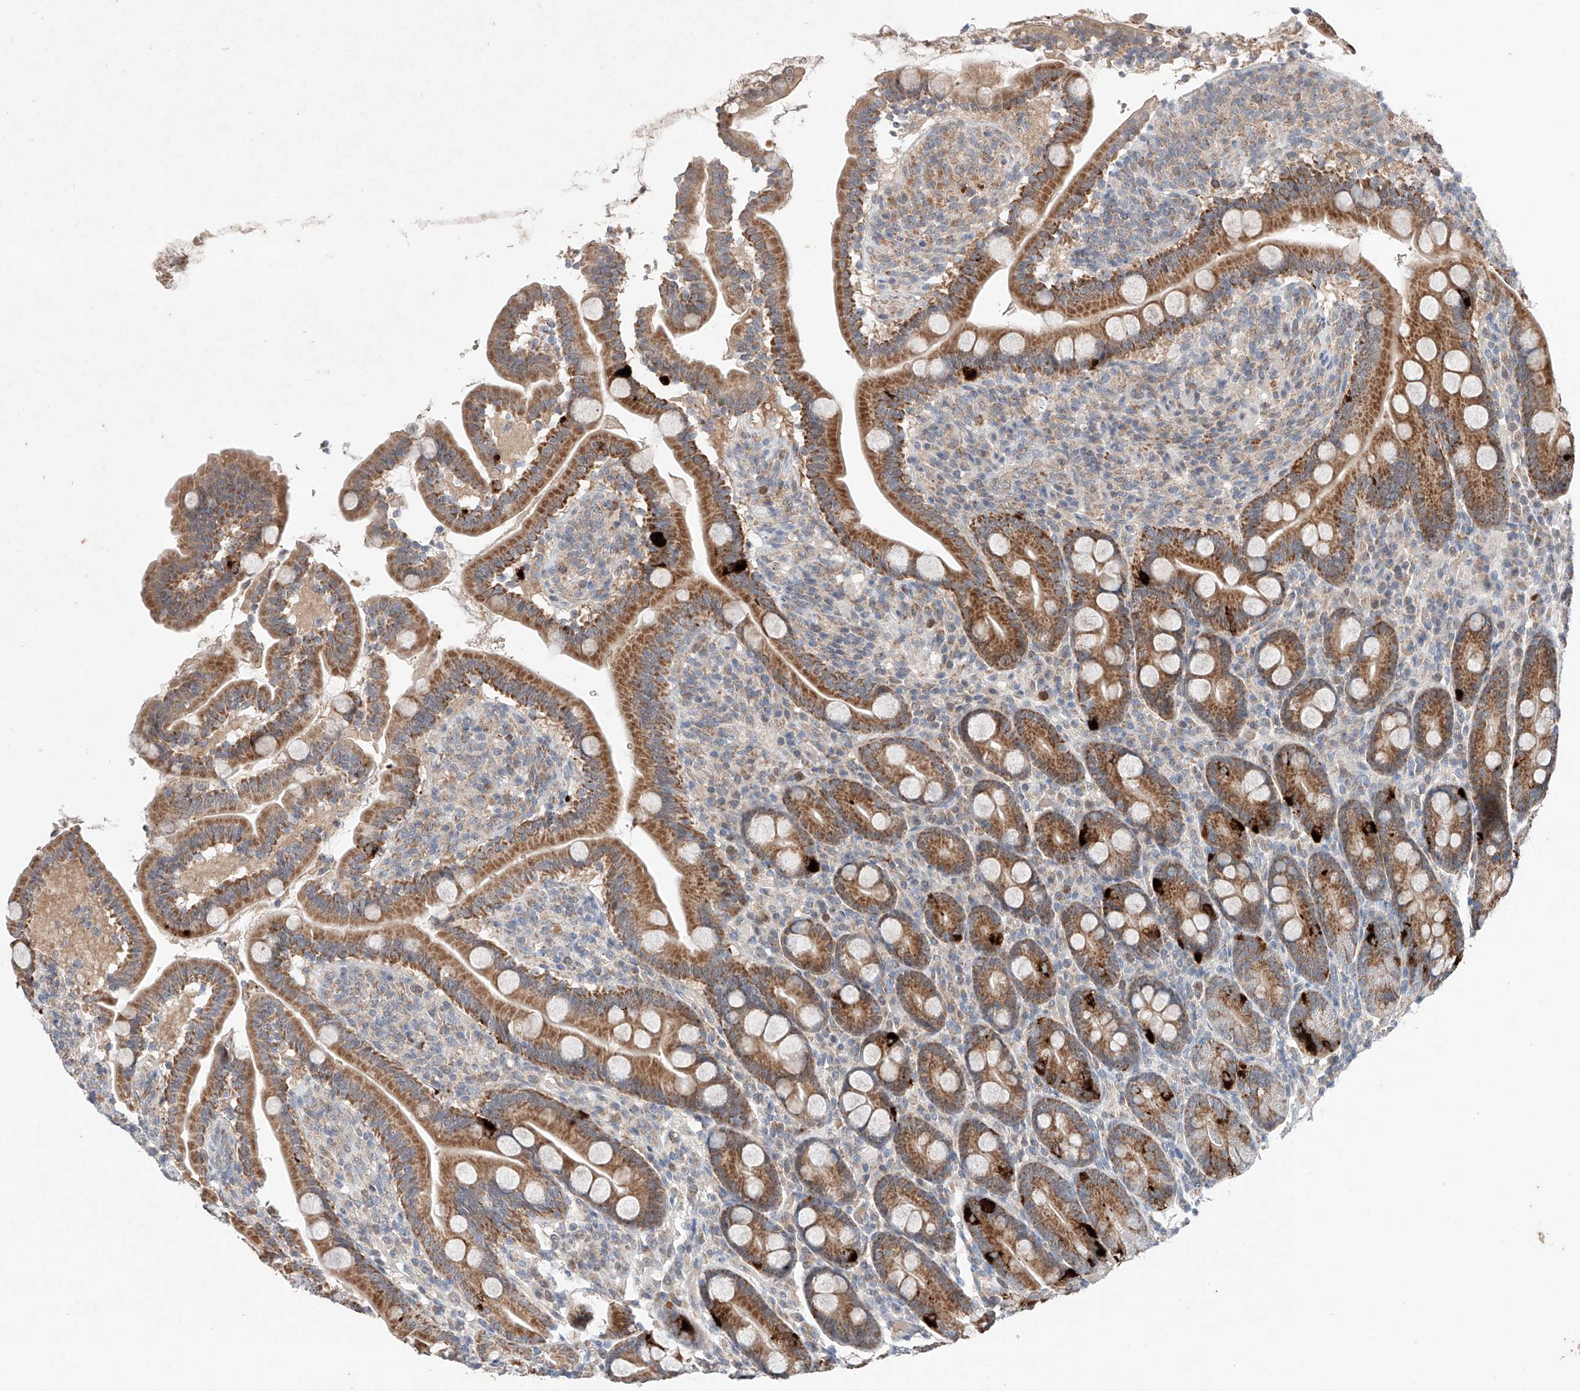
{"staining": {"intensity": "moderate", "quantity": ">75%", "location": "cytoplasmic/membranous"}, "tissue": "duodenum", "cell_type": "Glandular cells", "image_type": "normal", "snomed": [{"axis": "morphology", "description": "Normal tissue, NOS"}, {"axis": "topography", "description": "Duodenum"}], "caption": "Immunohistochemistry staining of unremarkable duodenum, which displays medium levels of moderate cytoplasmic/membranous staining in about >75% of glandular cells indicating moderate cytoplasmic/membranous protein staining. The staining was performed using DAB (brown) for protein detection and nuclei were counterstained in hematoxylin (blue).", "gene": "FASTK", "patient": {"sex": "male", "age": 35}}